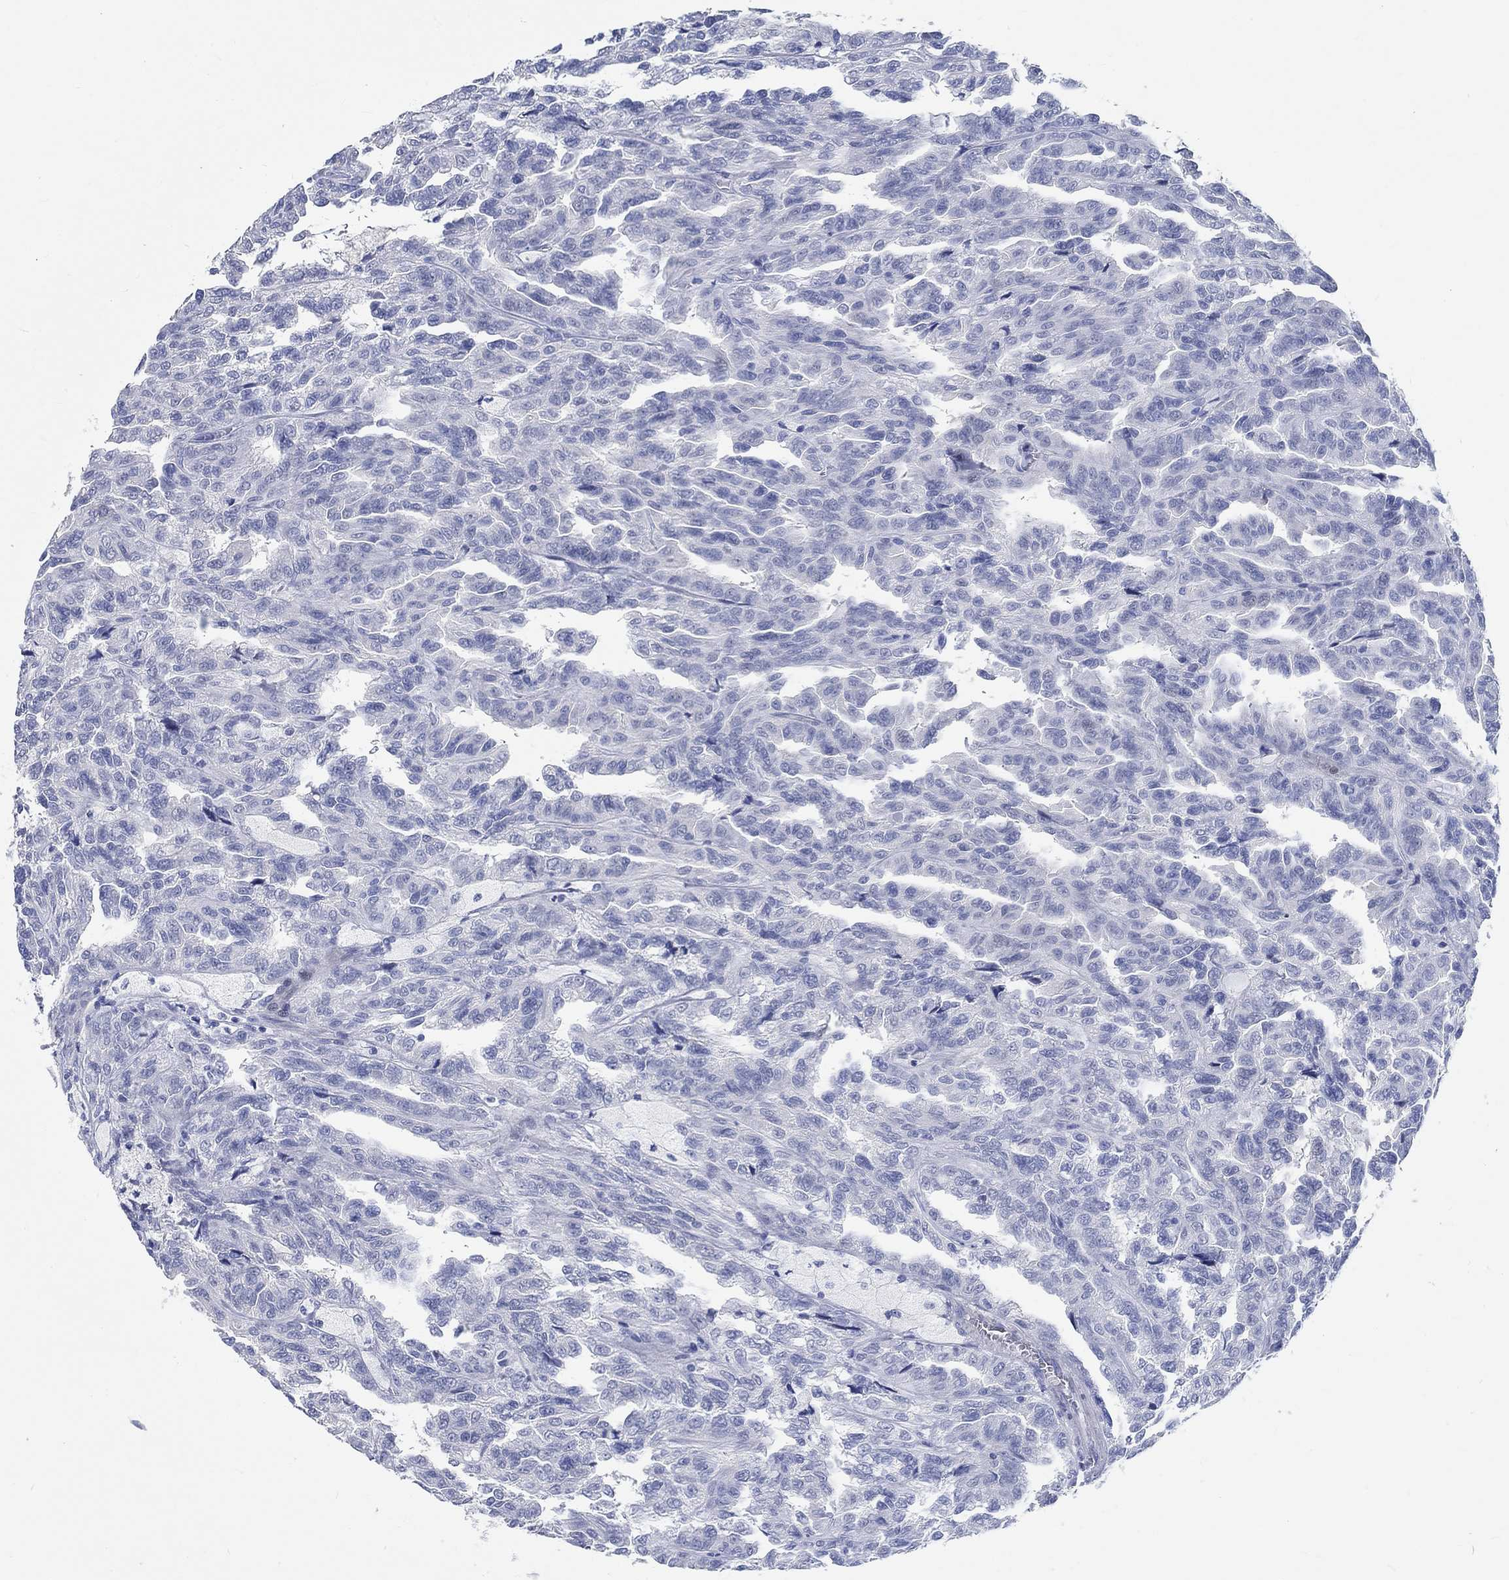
{"staining": {"intensity": "negative", "quantity": "none", "location": "none"}, "tissue": "renal cancer", "cell_type": "Tumor cells", "image_type": "cancer", "snomed": [{"axis": "morphology", "description": "Adenocarcinoma, NOS"}, {"axis": "topography", "description": "Kidney"}], "caption": "Photomicrograph shows no significant protein expression in tumor cells of renal cancer.", "gene": "C4orf47", "patient": {"sex": "male", "age": 79}}